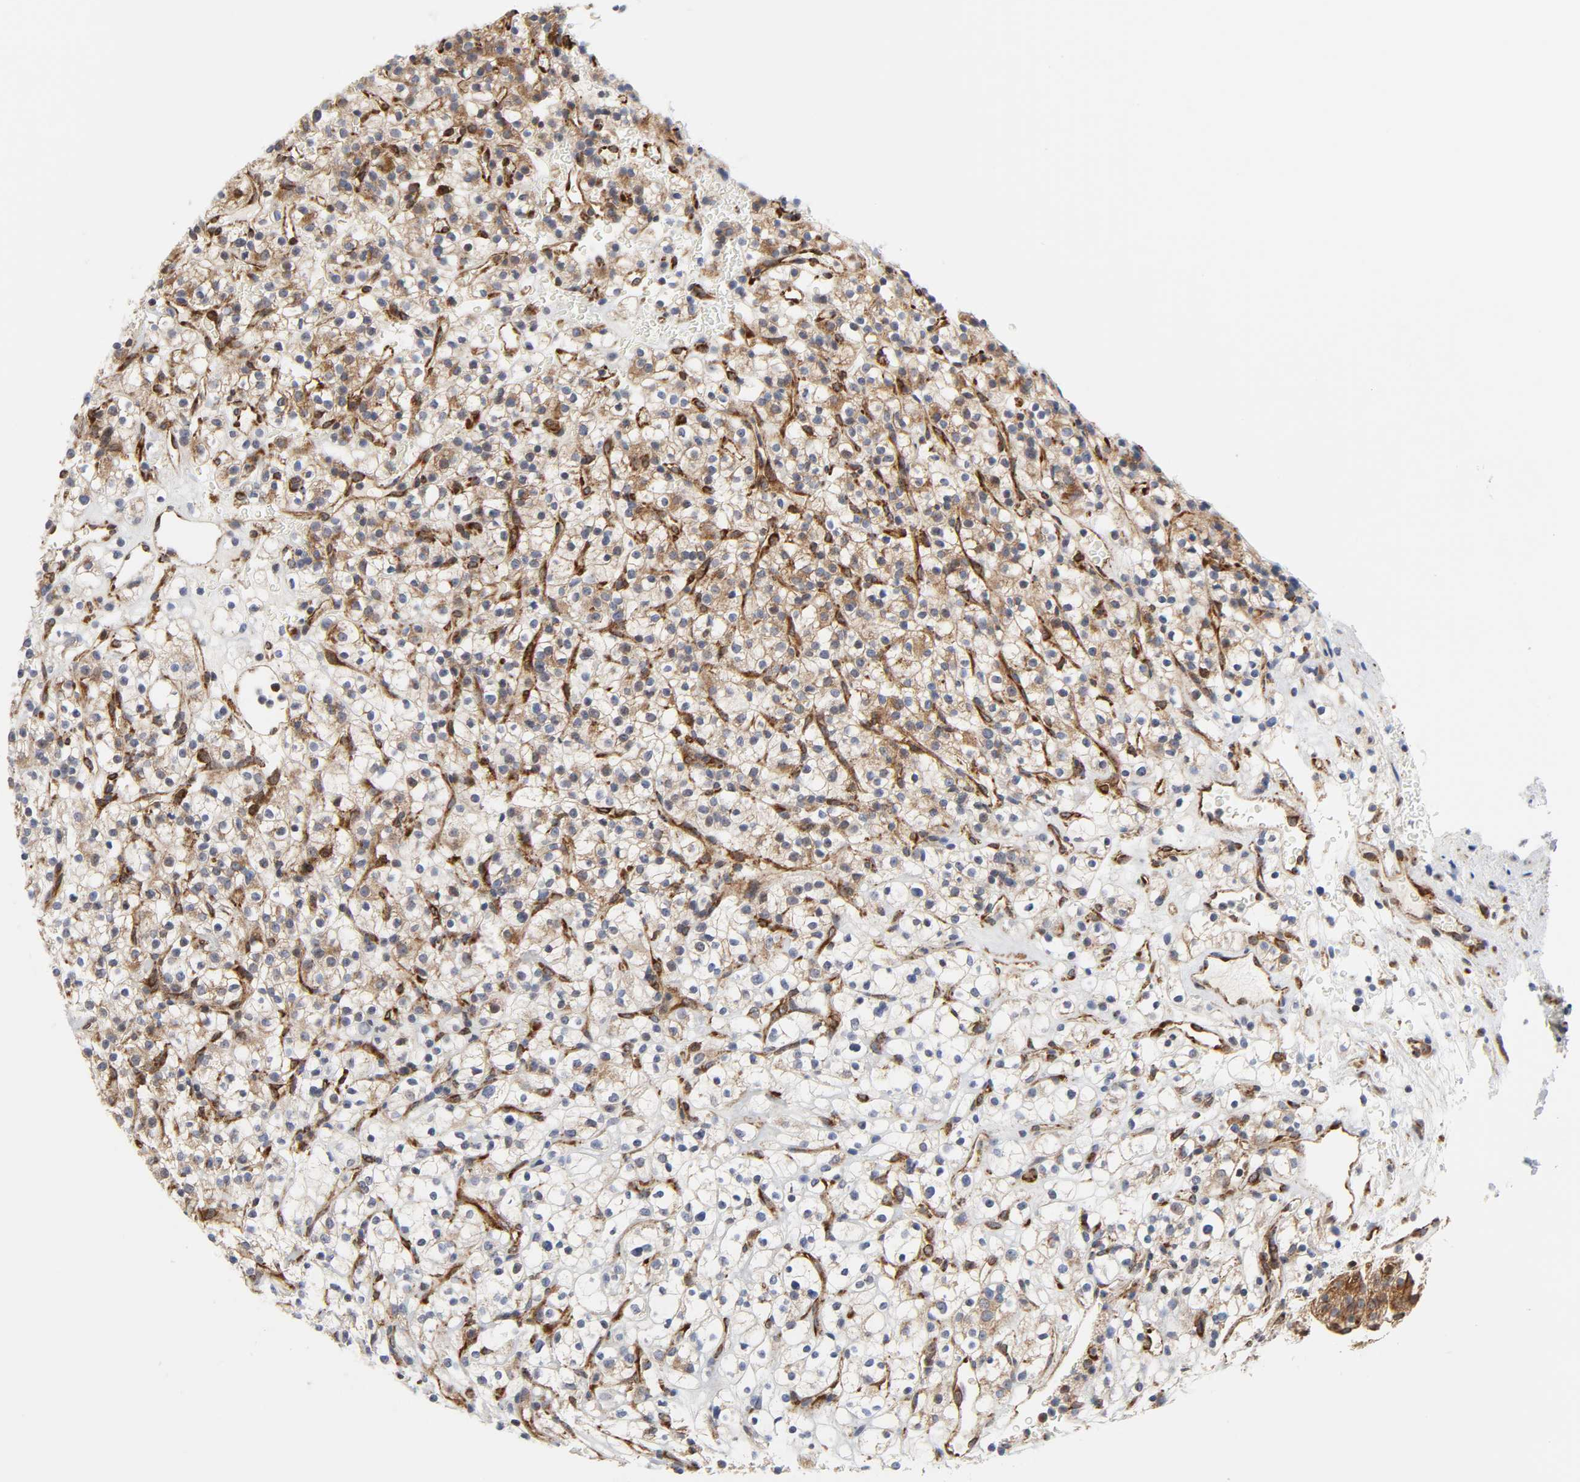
{"staining": {"intensity": "moderate", "quantity": "25%-75%", "location": "cytoplasmic/membranous"}, "tissue": "renal cancer", "cell_type": "Tumor cells", "image_type": "cancer", "snomed": [{"axis": "morphology", "description": "Normal tissue, NOS"}, {"axis": "morphology", "description": "Adenocarcinoma, NOS"}, {"axis": "topography", "description": "Kidney"}], "caption": "This image exhibits IHC staining of adenocarcinoma (renal), with medium moderate cytoplasmic/membranous positivity in approximately 25%-75% of tumor cells.", "gene": "BAX", "patient": {"sex": "female", "age": 72}}